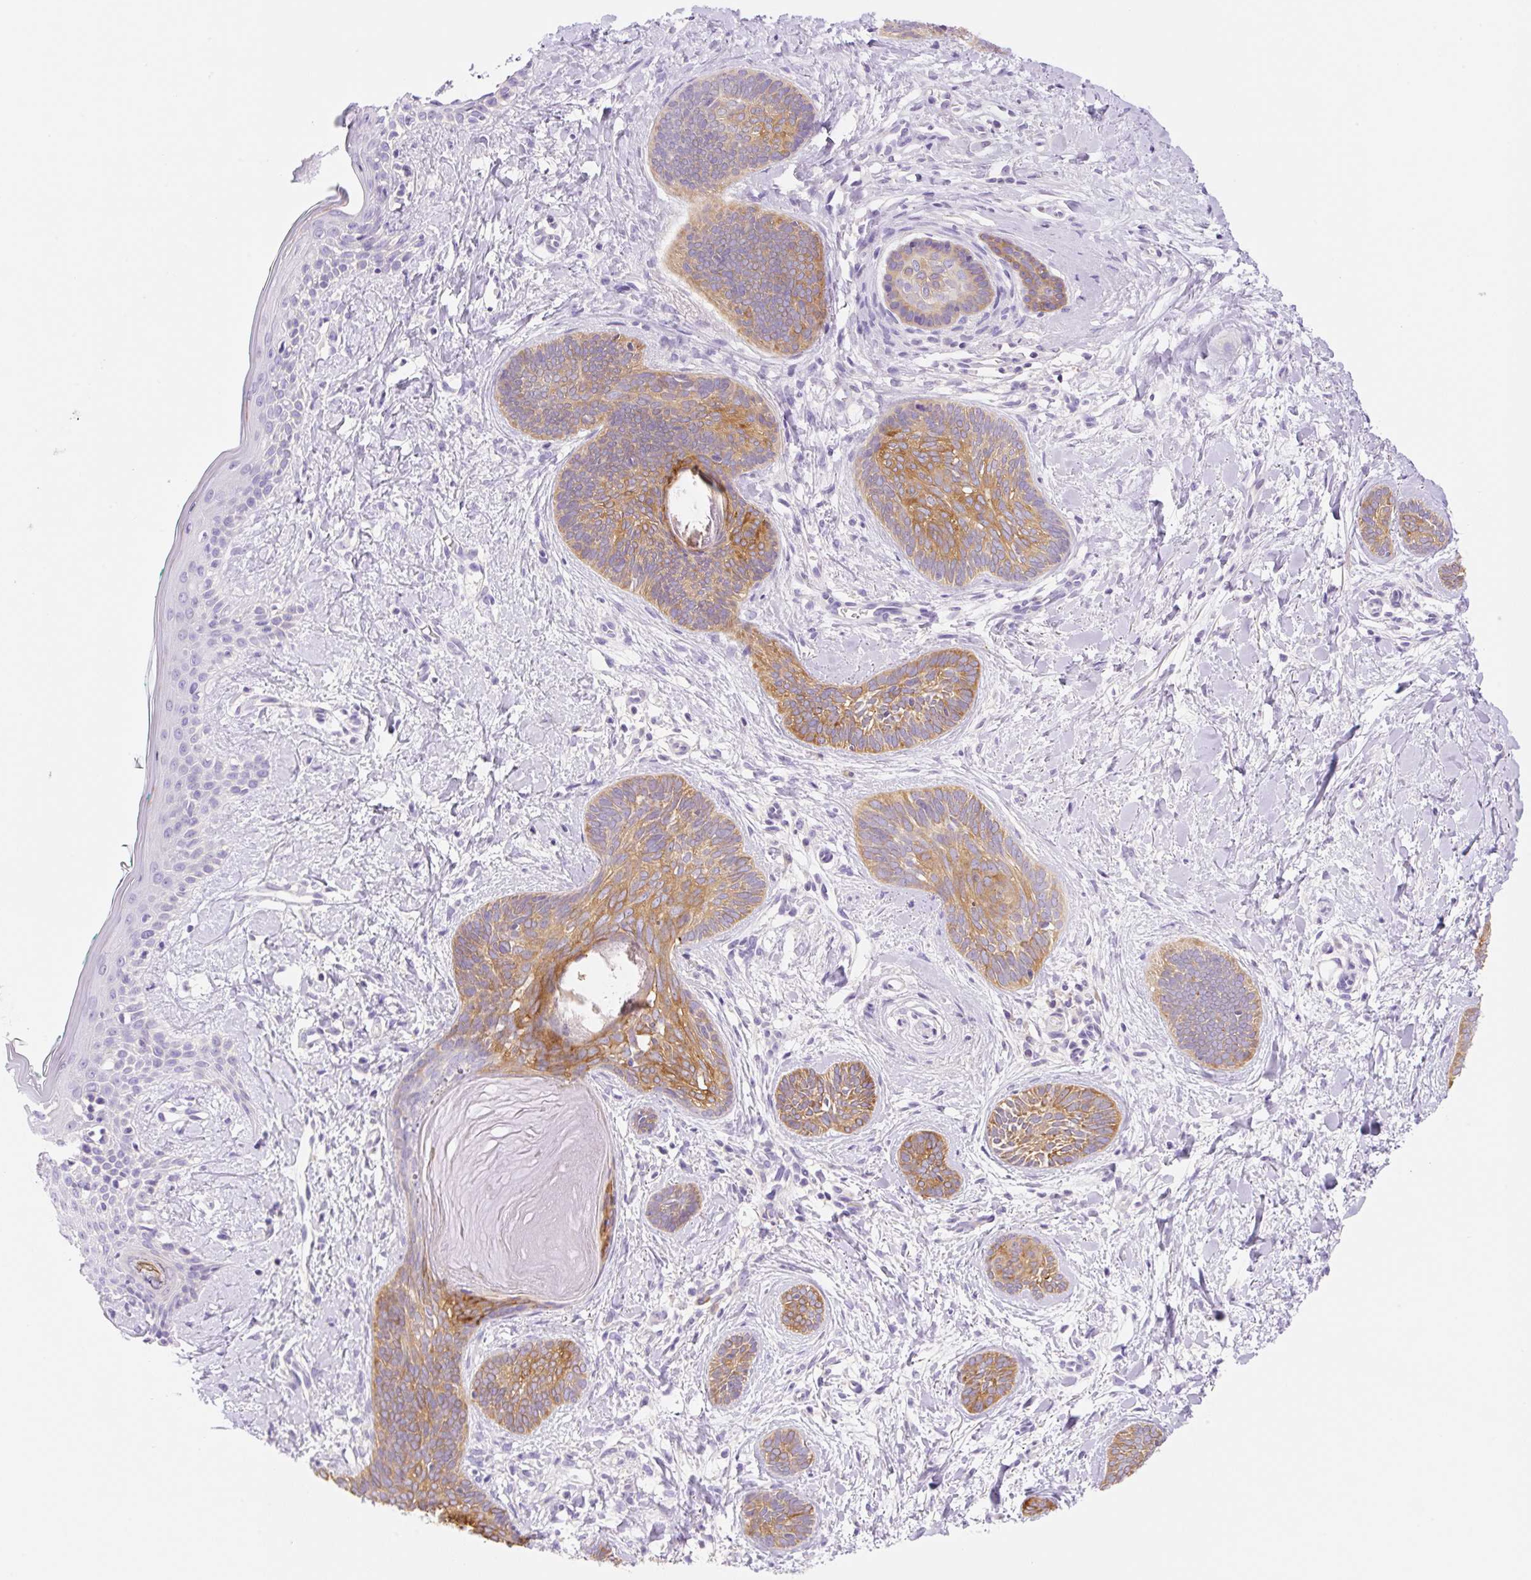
{"staining": {"intensity": "moderate", "quantity": ">75%", "location": "cytoplasmic/membranous"}, "tissue": "skin cancer", "cell_type": "Tumor cells", "image_type": "cancer", "snomed": [{"axis": "morphology", "description": "Basal cell carcinoma"}, {"axis": "topography", "description": "Skin"}], "caption": "Skin cancer (basal cell carcinoma) stained with DAB IHC demonstrates medium levels of moderate cytoplasmic/membranous expression in about >75% of tumor cells.", "gene": "DENND5A", "patient": {"sex": "female", "age": 81}}